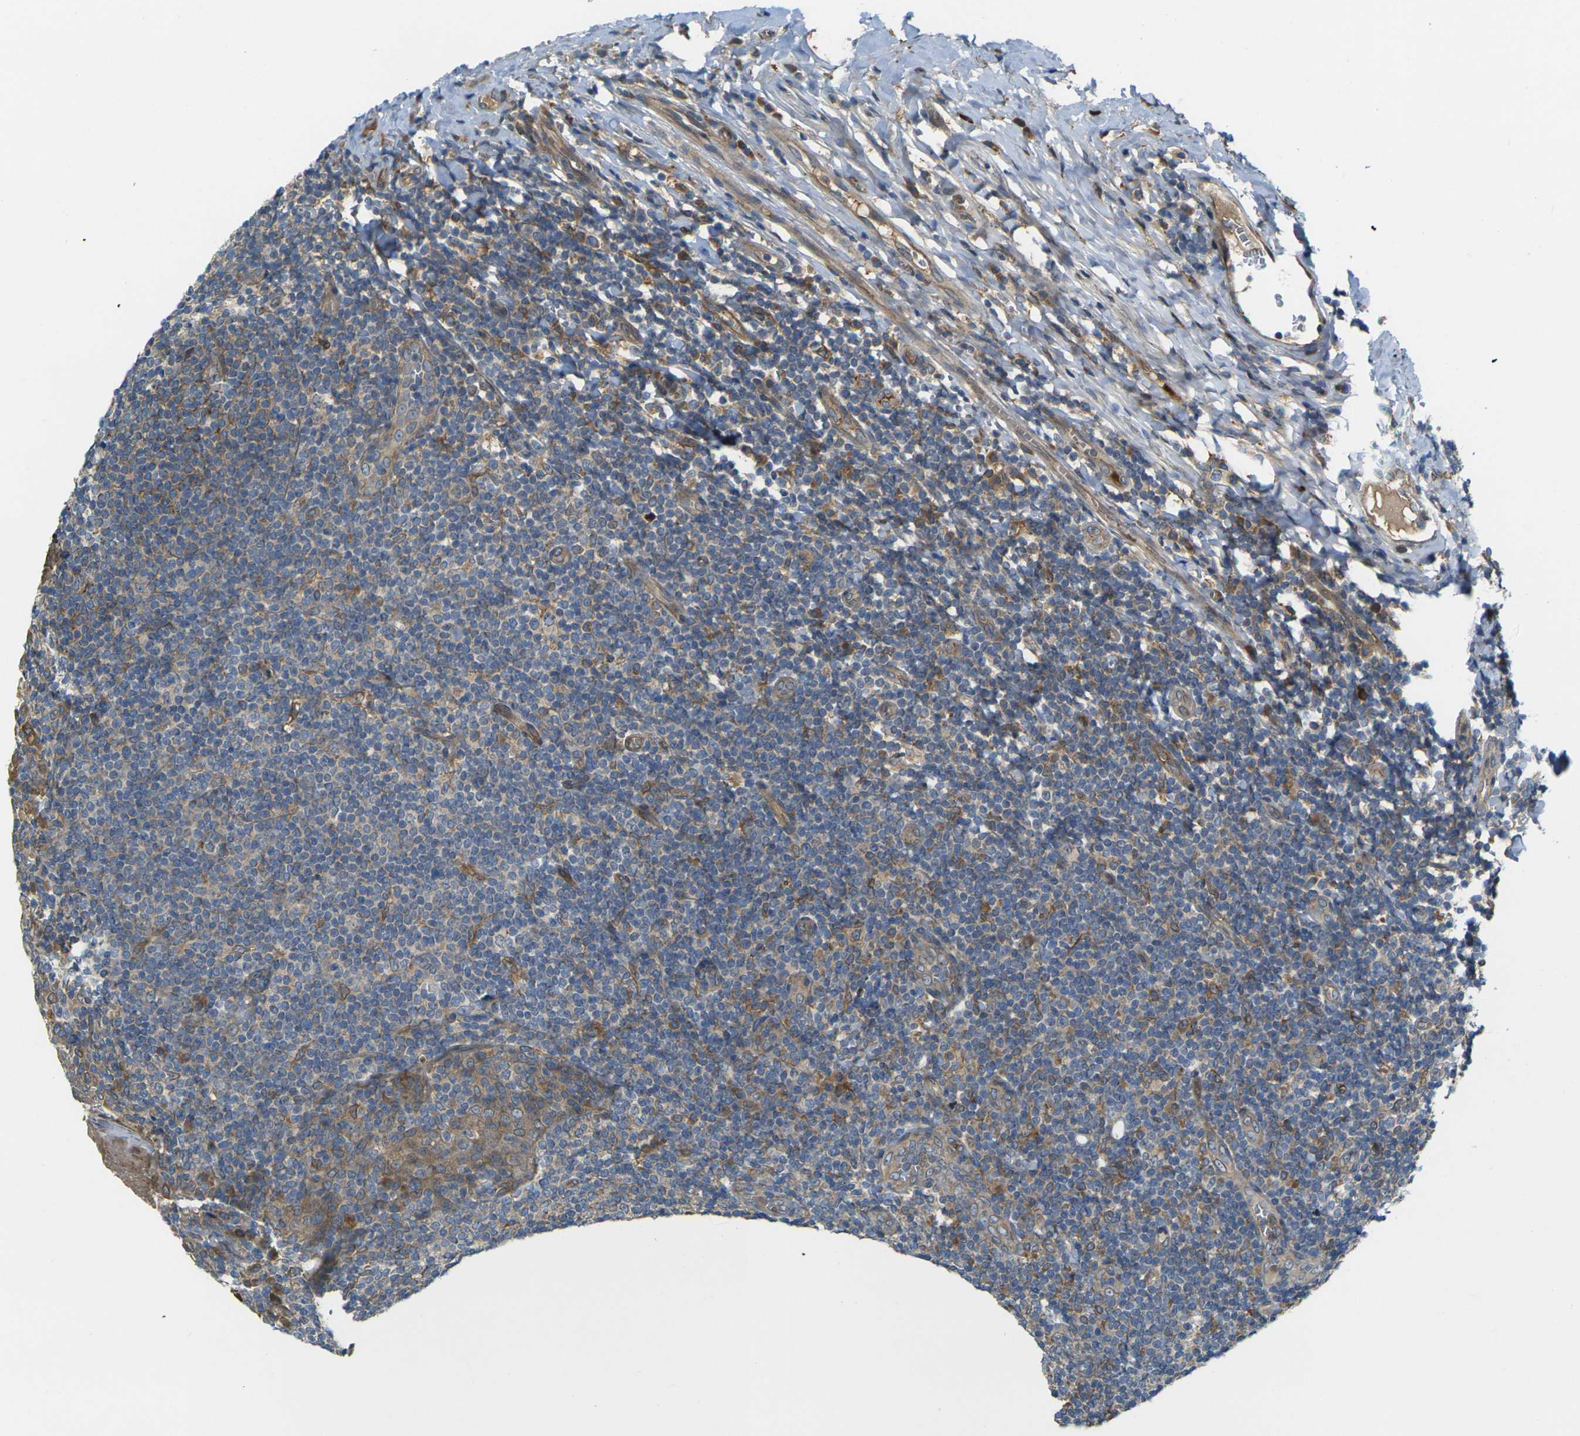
{"staining": {"intensity": "moderate", "quantity": ">75%", "location": "cytoplasmic/membranous"}, "tissue": "tonsil", "cell_type": "Germinal center cells", "image_type": "normal", "snomed": [{"axis": "morphology", "description": "Normal tissue, NOS"}, {"axis": "topography", "description": "Tonsil"}], "caption": "High-magnification brightfield microscopy of benign tonsil stained with DAB (3,3'-diaminobenzidine) (brown) and counterstained with hematoxylin (blue). germinal center cells exhibit moderate cytoplasmic/membranous staining is present in about>75% of cells. The staining was performed using DAB (3,3'-diaminobenzidine) to visualize the protein expression in brown, while the nuclei were stained in blue with hematoxylin (Magnification: 20x).", "gene": "FZD1", "patient": {"sex": "male", "age": 31}}